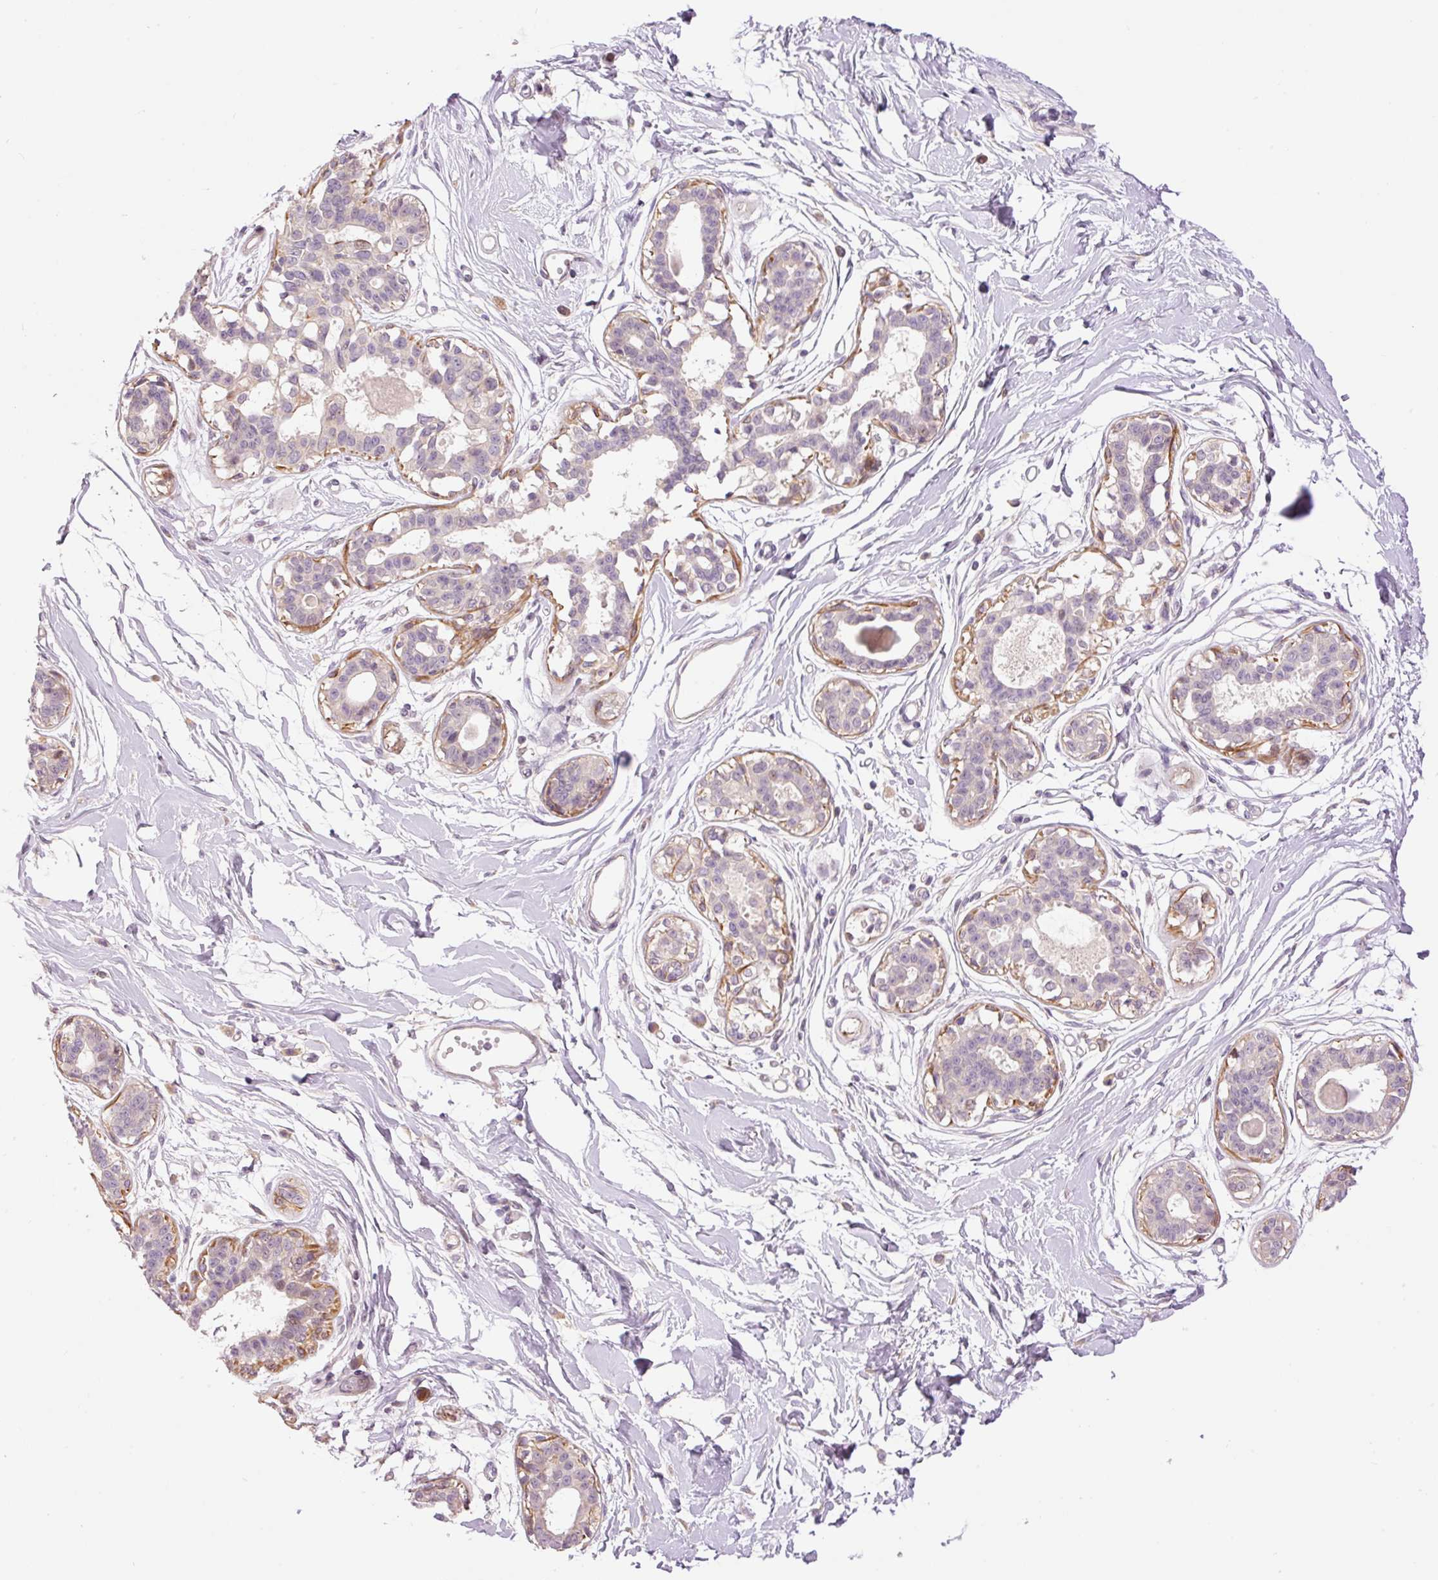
{"staining": {"intensity": "negative", "quantity": "none", "location": "none"}, "tissue": "breast", "cell_type": "Adipocytes", "image_type": "normal", "snomed": [{"axis": "morphology", "description": "Normal tissue, NOS"}, {"axis": "topography", "description": "Breast"}], "caption": "This micrograph is of unremarkable breast stained with immunohistochemistry (IHC) to label a protein in brown with the nuclei are counter-stained blue. There is no staining in adipocytes.", "gene": "SLC29A3", "patient": {"sex": "female", "age": 45}}